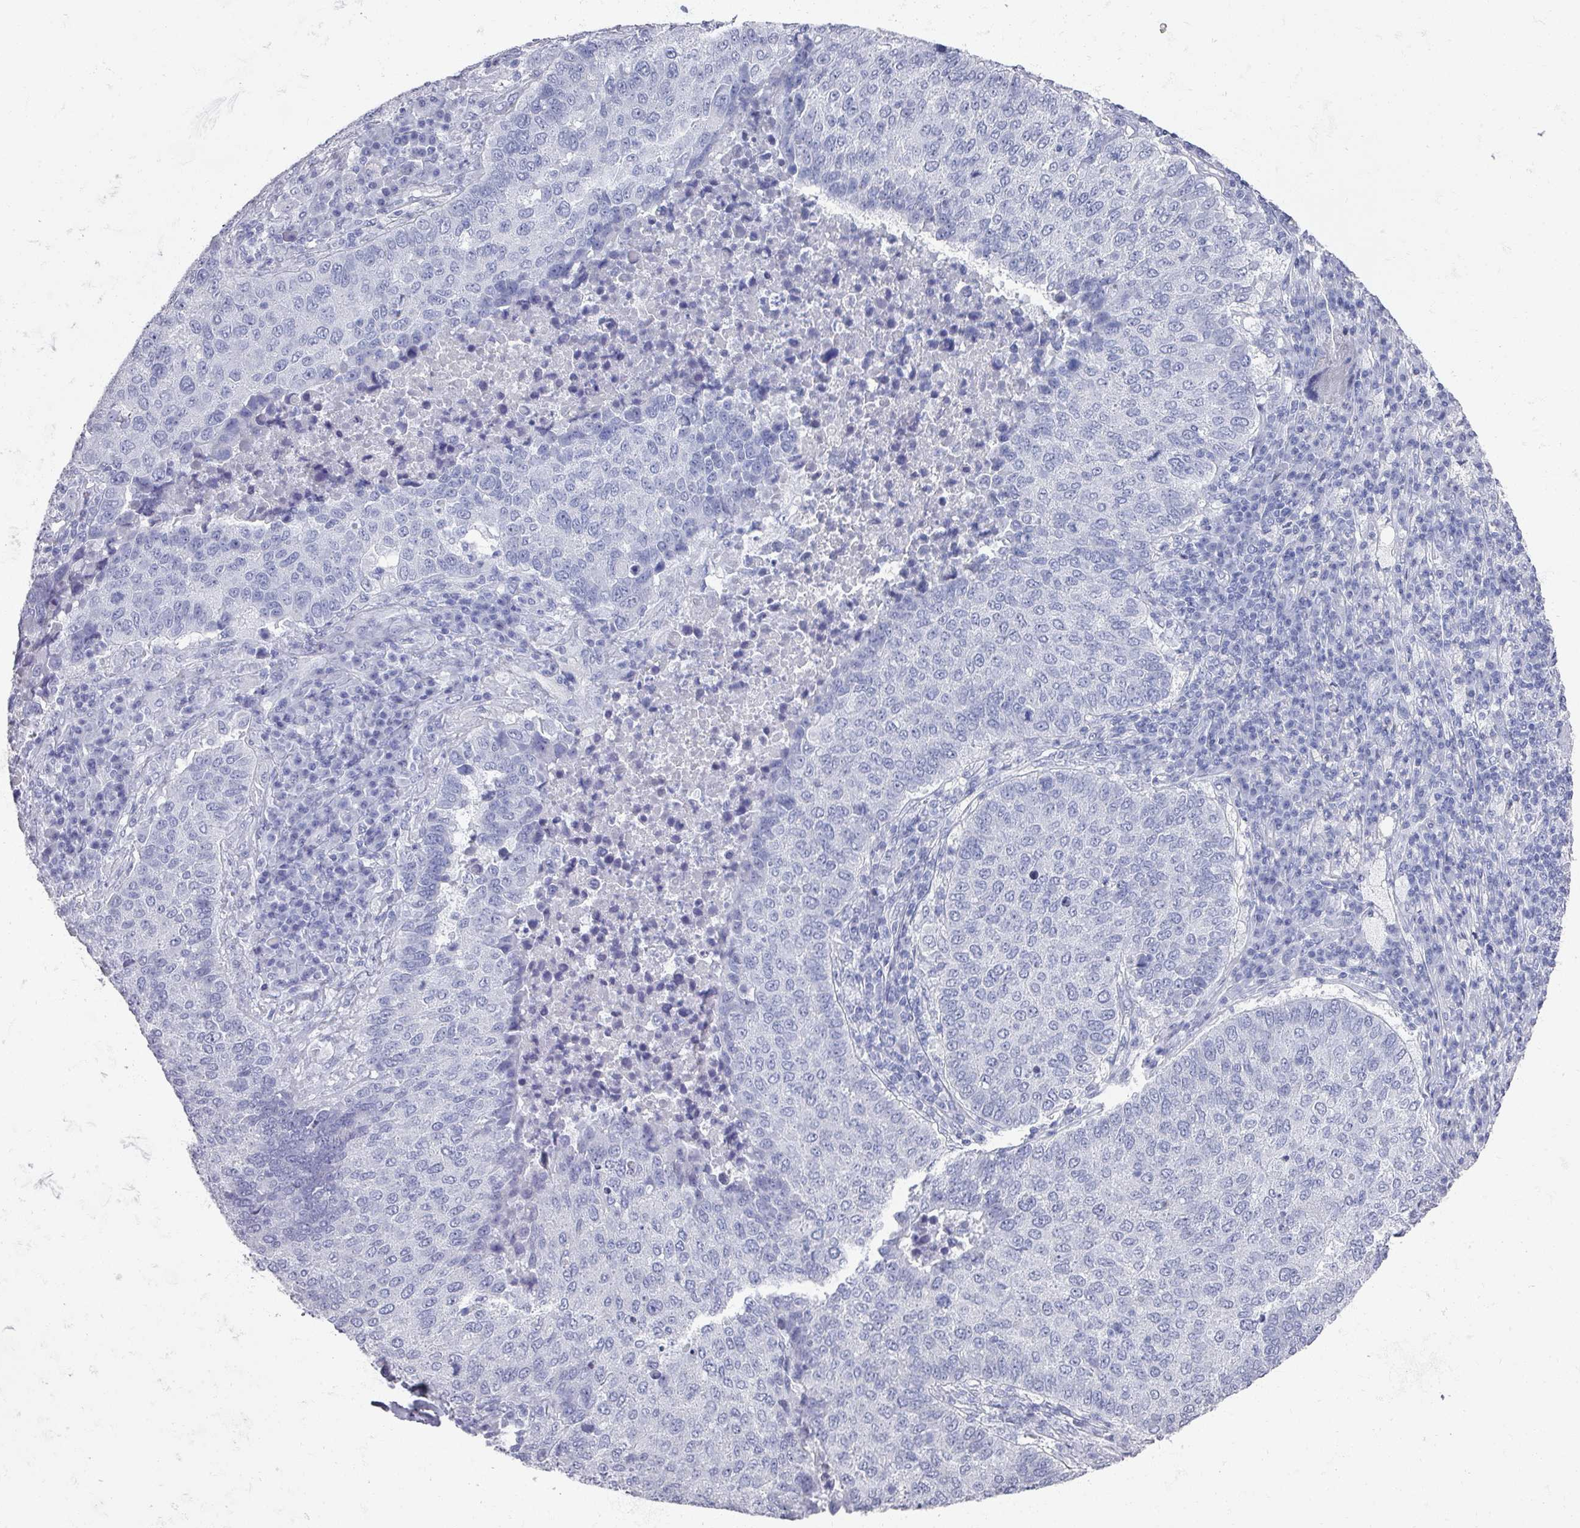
{"staining": {"intensity": "negative", "quantity": "none", "location": "none"}, "tissue": "lung cancer", "cell_type": "Tumor cells", "image_type": "cancer", "snomed": [{"axis": "morphology", "description": "Squamous cell carcinoma, NOS"}, {"axis": "topography", "description": "Lung"}], "caption": "High power microscopy histopathology image of an immunohistochemistry image of lung squamous cell carcinoma, revealing no significant positivity in tumor cells.", "gene": "OMG", "patient": {"sex": "male", "age": 73}}